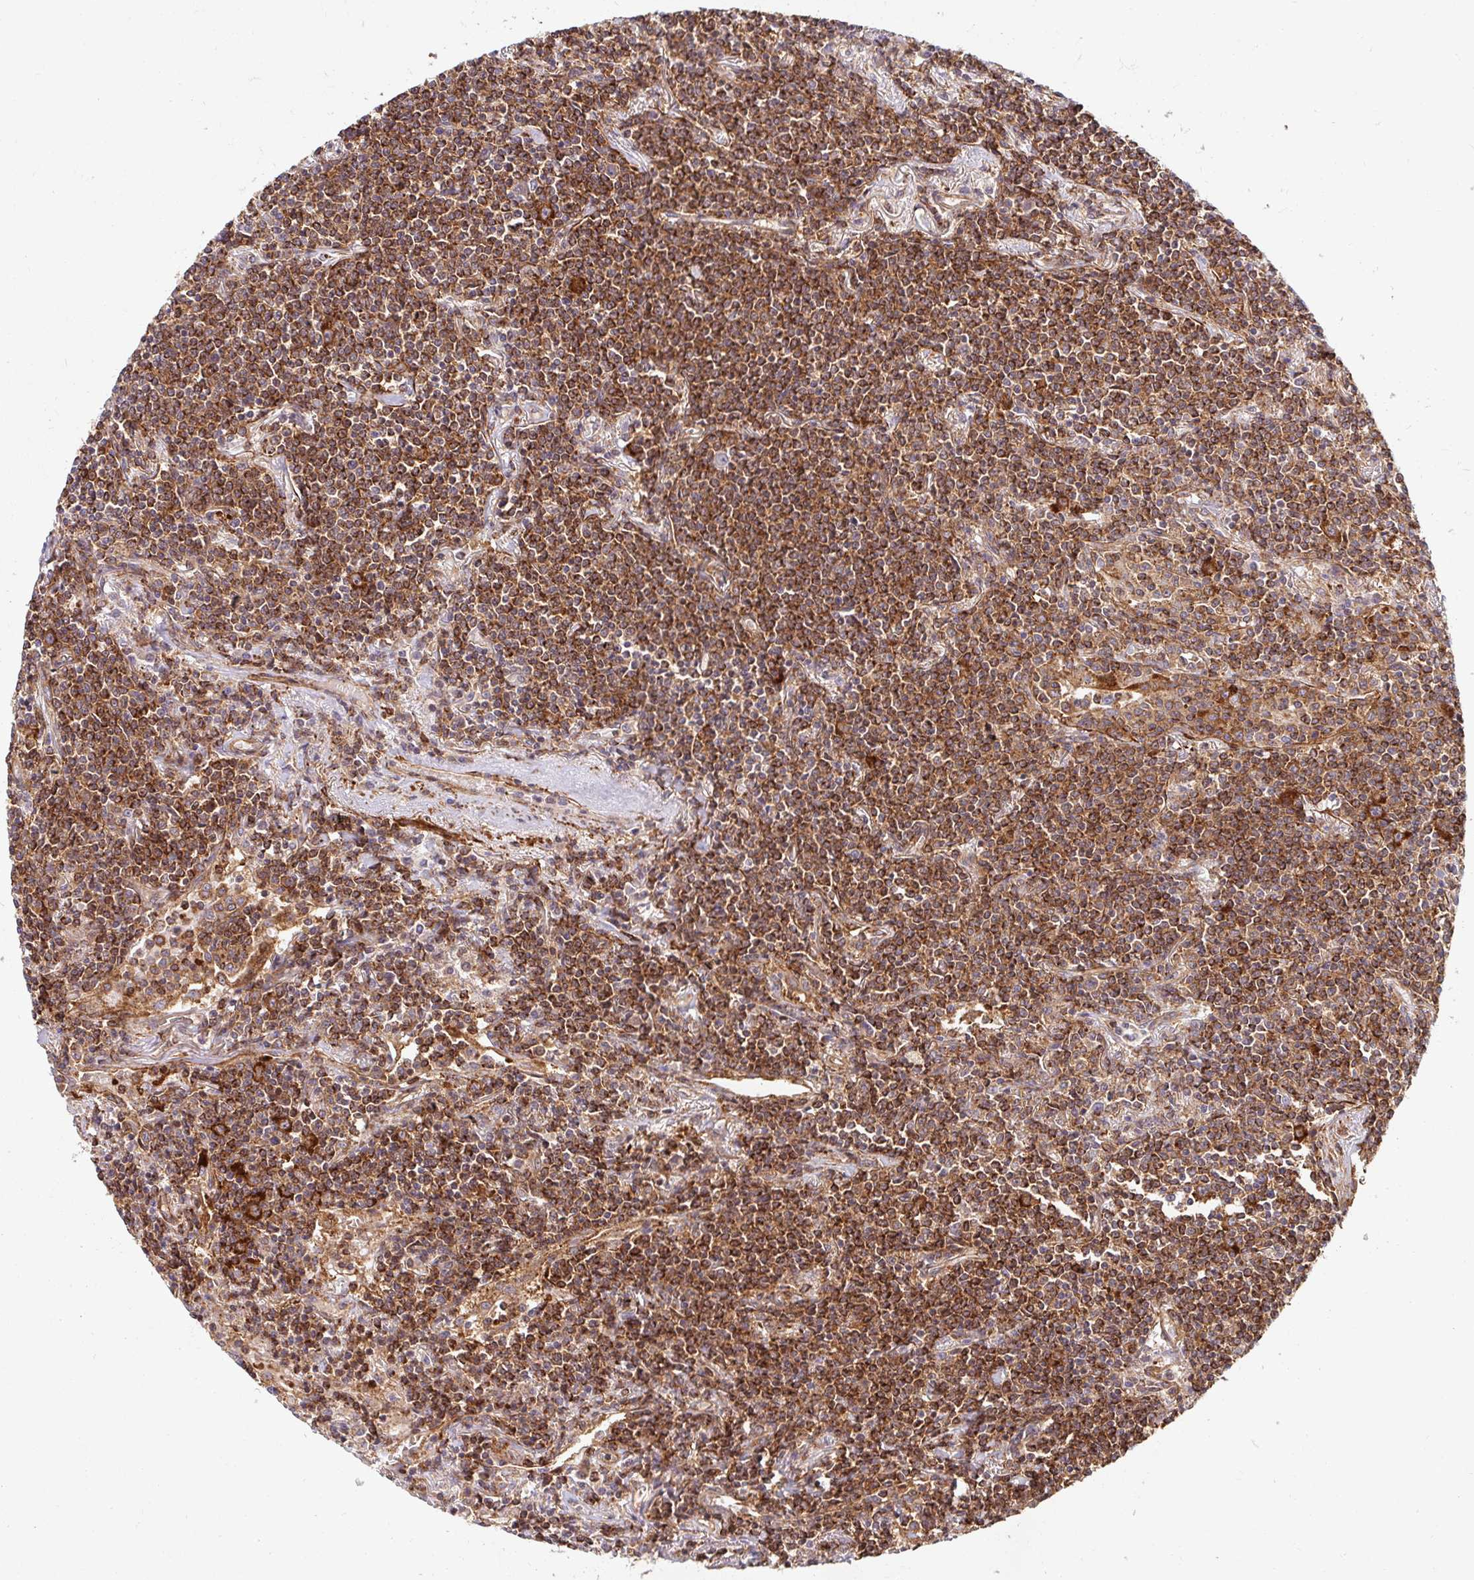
{"staining": {"intensity": "strong", "quantity": ">75%", "location": "cytoplasmic/membranous"}, "tissue": "lymphoma", "cell_type": "Tumor cells", "image_type": "cancer", "snomed": [{"axis": "morphology", "description": "Malignant lymphoma, non-Hodgkin's type, Low grade"}, {"axis": "topography", "description": "Lung"}], "caption": "Brown immunohistochemical staining in human lymphoma reveals strong cytoplasmic/membranous expression in approximately >75% of tumor cells. (Brightfield microscopy of DAB IHC at high magnification).", "gene": "BTF3", "patient": {"sex": "female", "age": 71}}